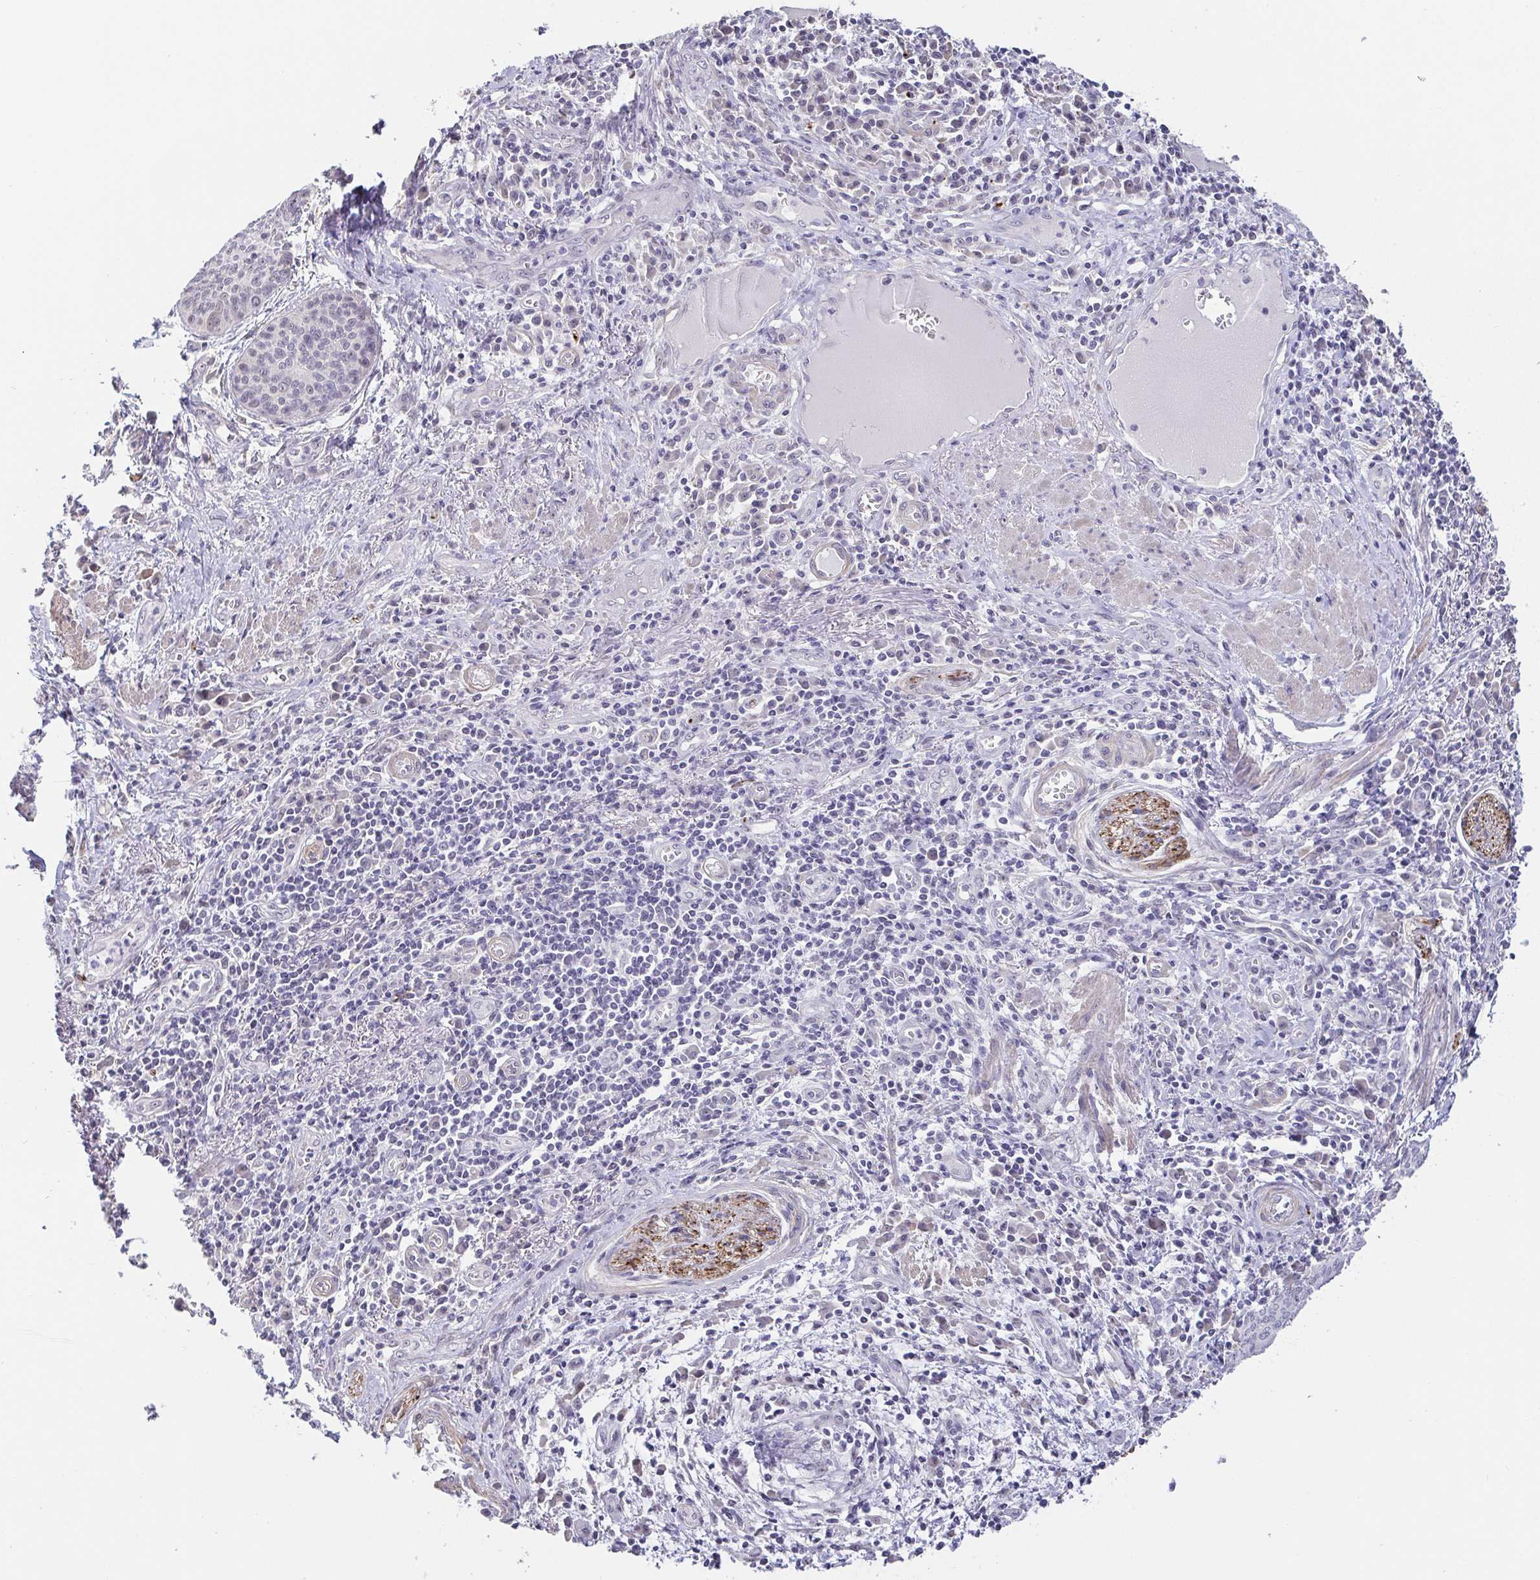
{"staining": {"intensity": "negative", "quantity": "none", "location": "none"}, "tissue": "lung cancer", "cell_type": "Tumor cells", "image_type": "cancer", "snomed": [{"axis": "morphology", "description": "Squamous cell carcinoma, NOS"}, {"axis": "topography", "description": "Lung"}], "caption": "Immunohistochemistry (IHC) histopathology image of neoplastic tissue: human lung squamous cell carcinoma stained with DAB (3,3'-diaminobenzidine) displays no significant protein expression in tumor cells.", "gene": "NEFH", "patient": {"sex": "male", "age": 74}}